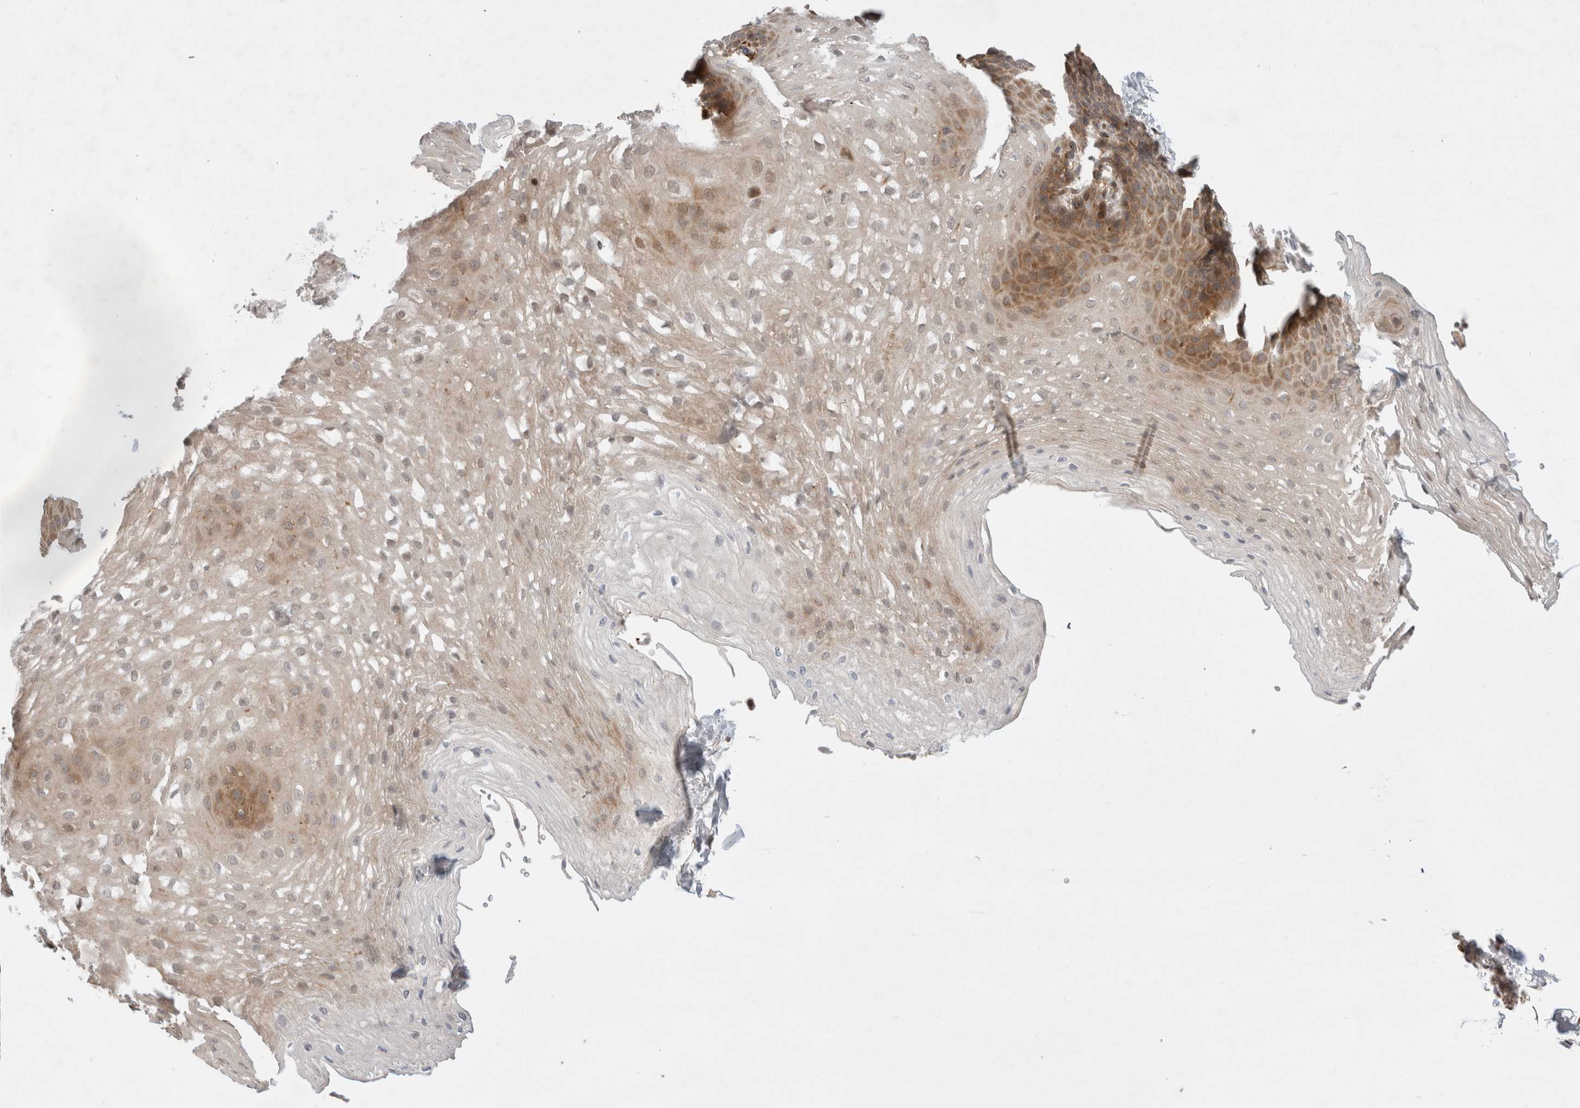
{"staining": {"intensity": "moderate", "quantity": "25%-75%", "location": "cytoplasmic/membranous,nuclear"}, "tissue": "esophagus", "cell_type": "Squamous epithelial cells", "image_type": "normal", "snomed": [{"axis": "morphology", "description": "Normal tissue, NOS"}, {"axis": "topography", "description": "Esophagus"}], "caption": "Esophagus stained with DAB immunohistochemistry (IHC) demonstrates medium levels of moderate cytoplasmic/membranous,nuclear expression in approximately 25%-75% of squamous epithelial cells.", "gene": "OTUD6B", "patient": {"sex": "female", "age": 66}}